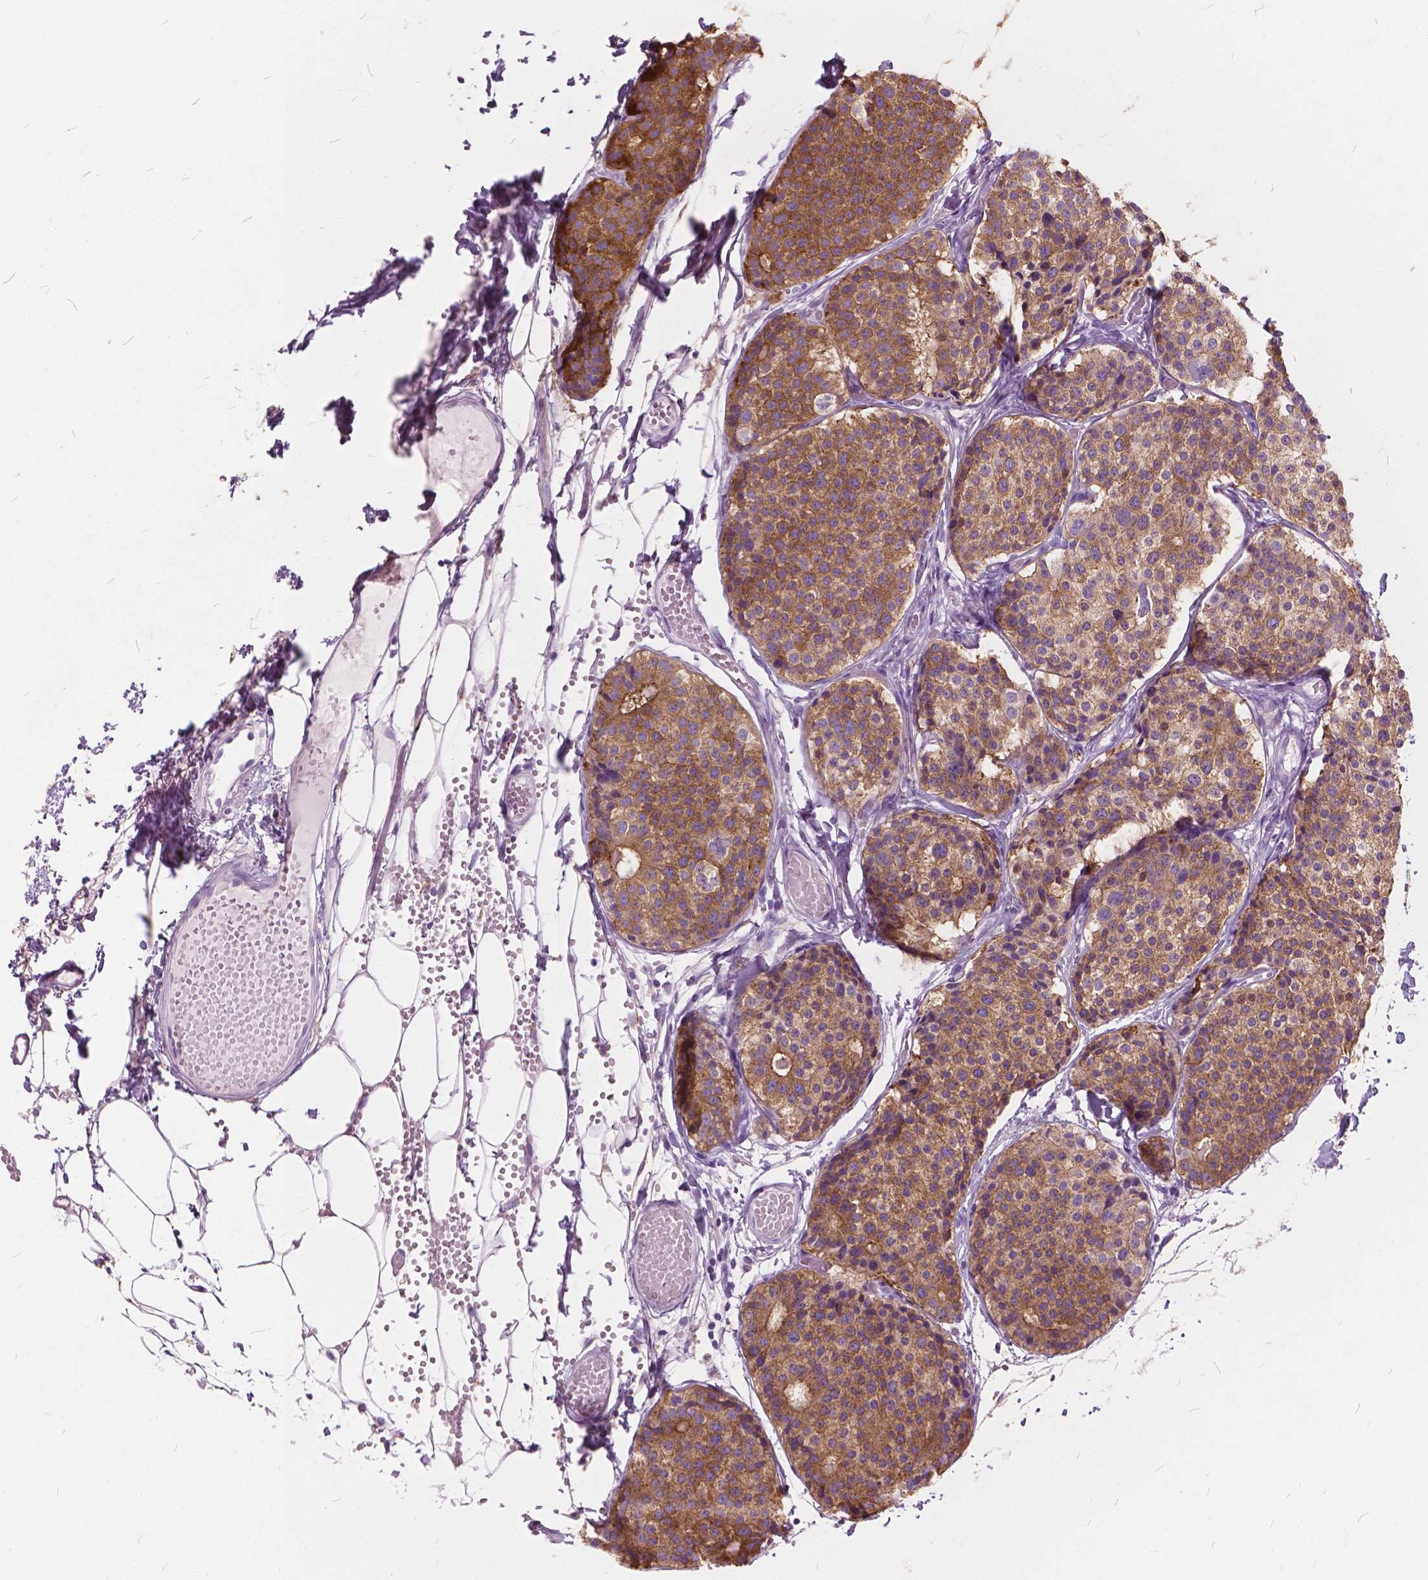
{"staining": {"intensity": "weak", "quantity": ">75%", "location": "cytoplasmic/membranous"}, "tissue": "carcinoid", "cell_type": "Tumor cells", "image_type": "cancer", "snomed": [{"axis": "morphology", "description": "Carcinoid, malignant, NOS"}, {"axis": "topography", "description": "Small intestine"}], "caption": "Approximately >75% of tumor cells in carcinoid (malignant) display weak cytoplasmic/membranous protein staining as visualized by brown immunohistochemical staining.", "gene": "DNM1", "patient": {"sex": "female", "age": 65}}